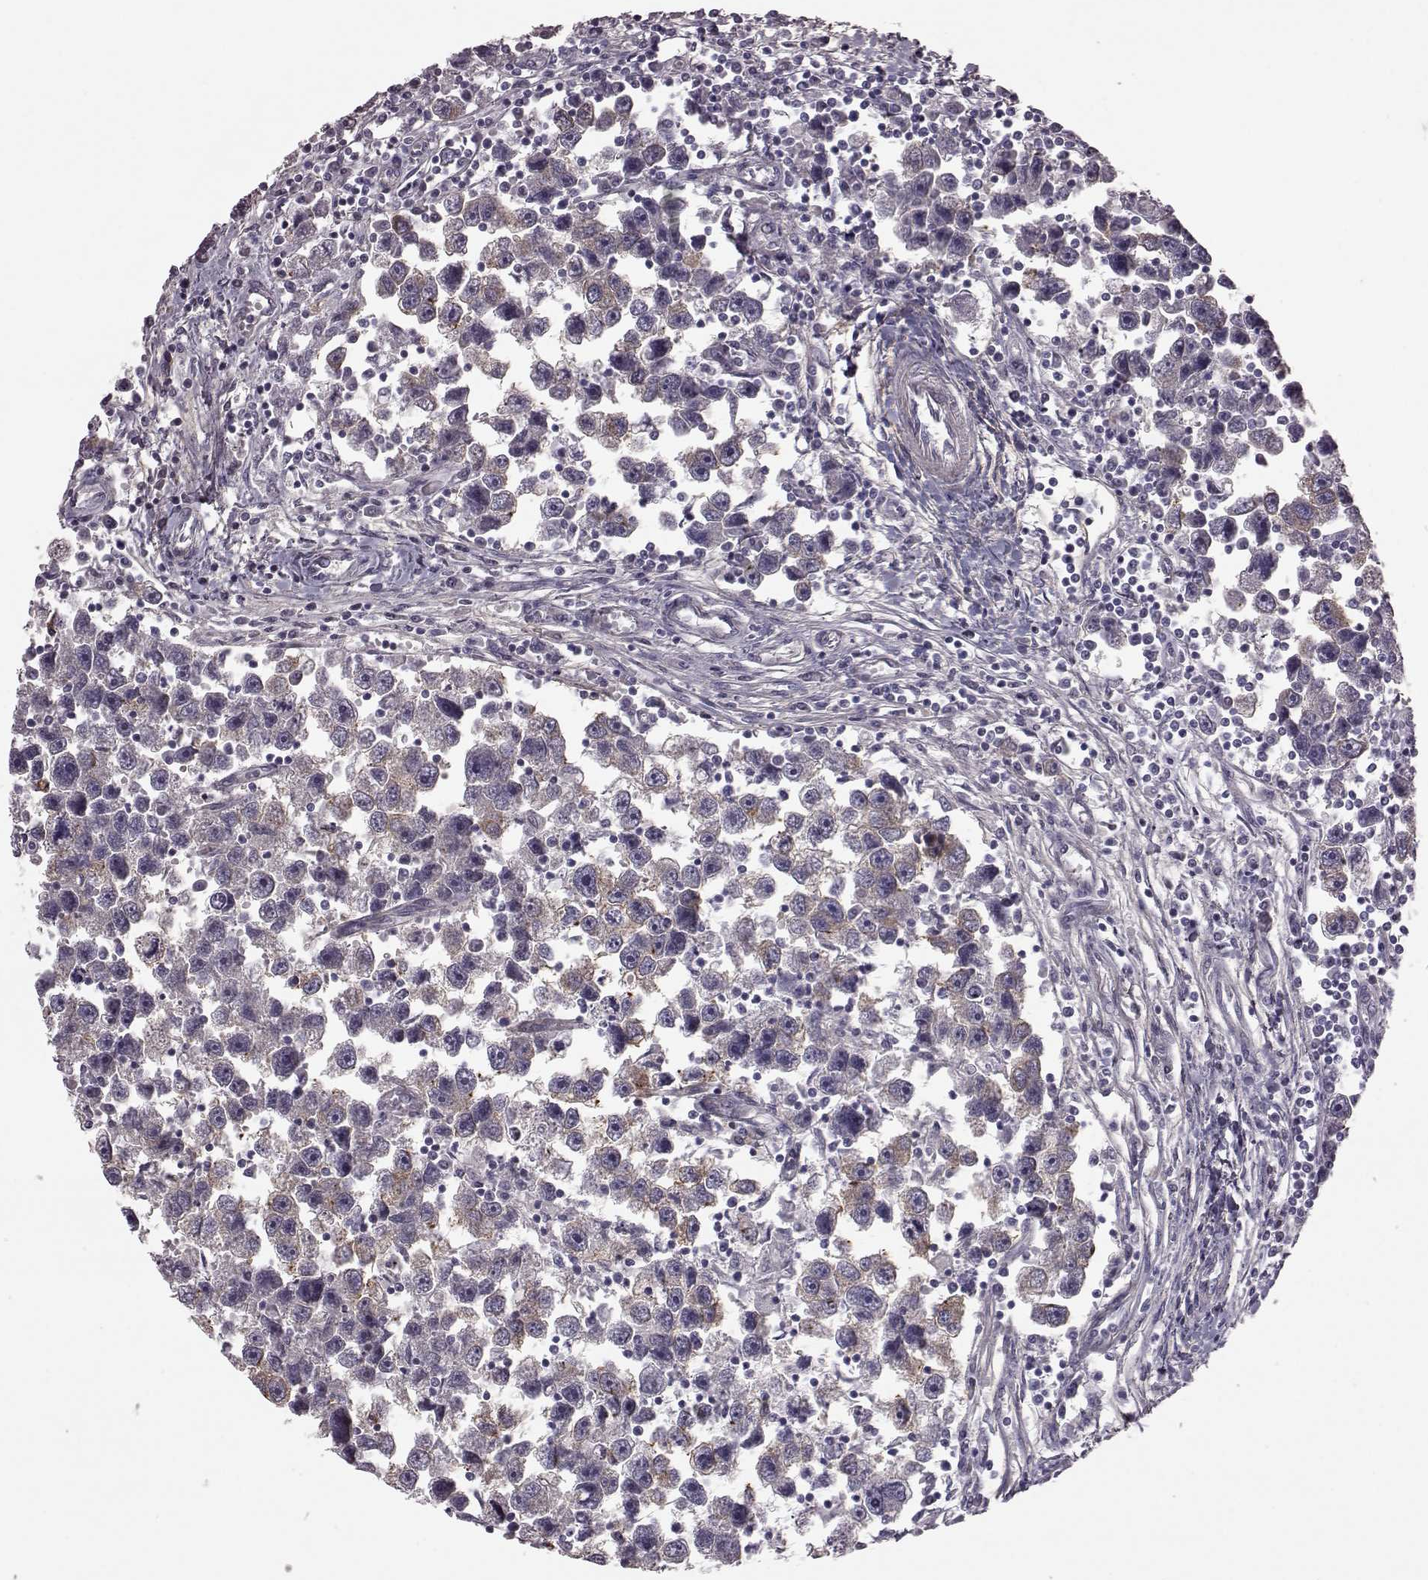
{"staining": {"intensity": "weak", "quantity": "<25%", "location": "cytoplasmic/membranous"}, "tissue": "testis cancer", "cell_type": "Tumor cells", "image_type": "cancer", "snomed": [{"axis": "morphology", "description": "Seminoma, NOS"}, {"axis": "topography", "description": "Testis"}], "caption": "Testis cancer (seminoma) was stained to show a protein in brown. There is no significant positivity in tumor cells.", "gene": "GRK1", "patient": {"sex": "male", "age": 30}}